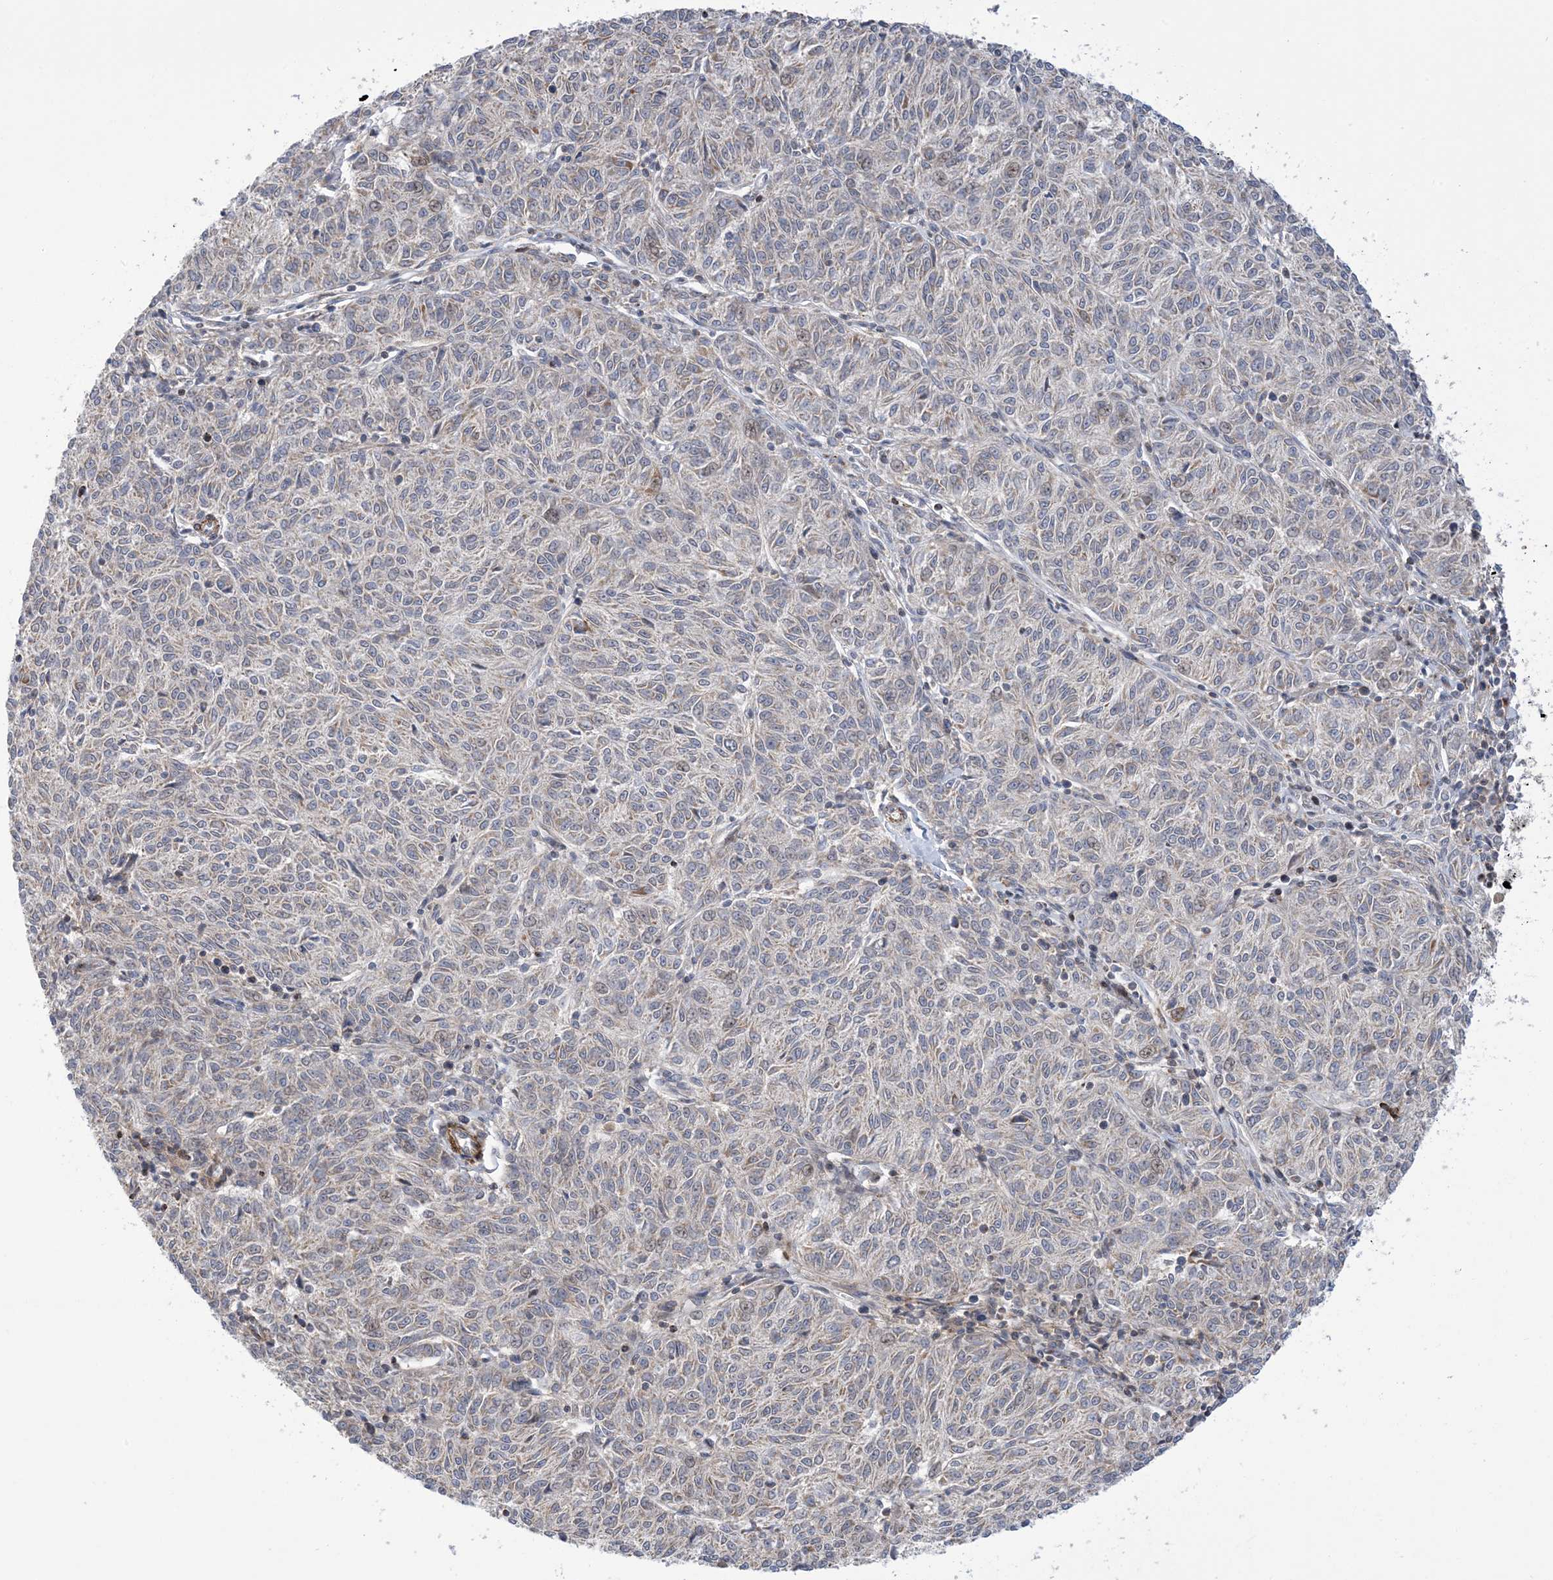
{"staining": {"intensity": "weak", "quantity": "<25%", "location": "cytoplasmic/membranous"}, "tissue": "melanoma", "cell_type": "Tumor cells", "image_type": "cancer", "snomed": [{"axis": "morphology", "description": "Malignant melanoma, NOS"}, {"axis": "topography", "description": "Skin"}], "caption": "Melanoma was stained to show a protein in brown. There is no significant expression in tumor cells.", "gene": "ZNF8", "patient": {"sex": "female", "age": 72}}